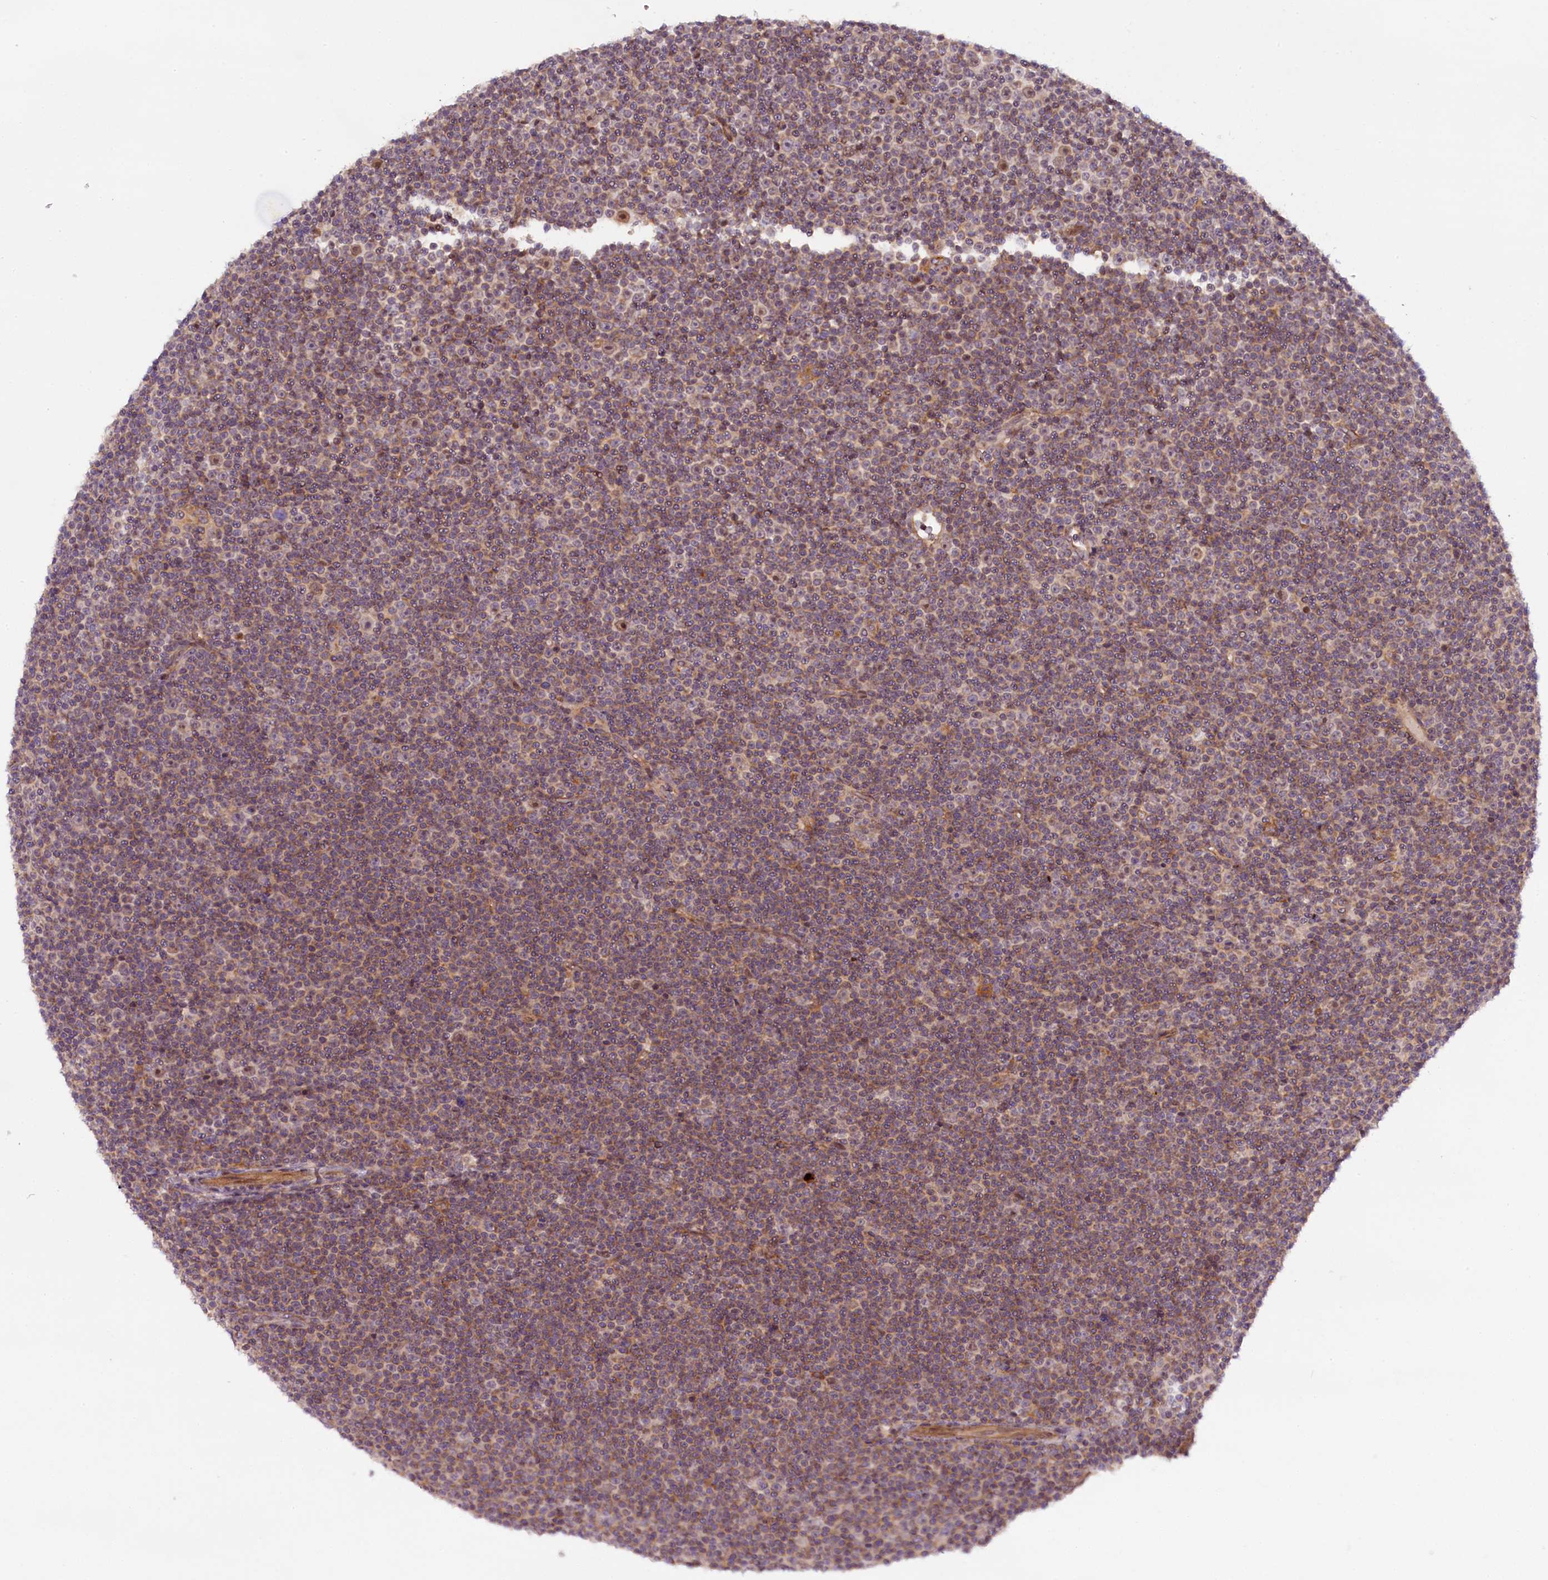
{"staining": {"intensity": "weak", "quantity": "25%-75%", "location": "cytoplasmic/membranous"}, "tissue": "lymphoma", "cell_type": "Tumor cells", "image_type": "cancer", "snomed": [{"axis": "morphology", "description": "Malignant lymphoma, non-Hodgkin's type, Low grade"}, {"axis": "topography", "description": "Lymph node"}], "caption": "Protein analysis of malignant lymphoma, non-Hodgkin's type (low-grade) tissue reveals weak cytoplasmic/membranous positivity in approximately 25%-75% of tumor cells.", "gene": "CCL23", "patient": {"sex": "female", "age": 67}}